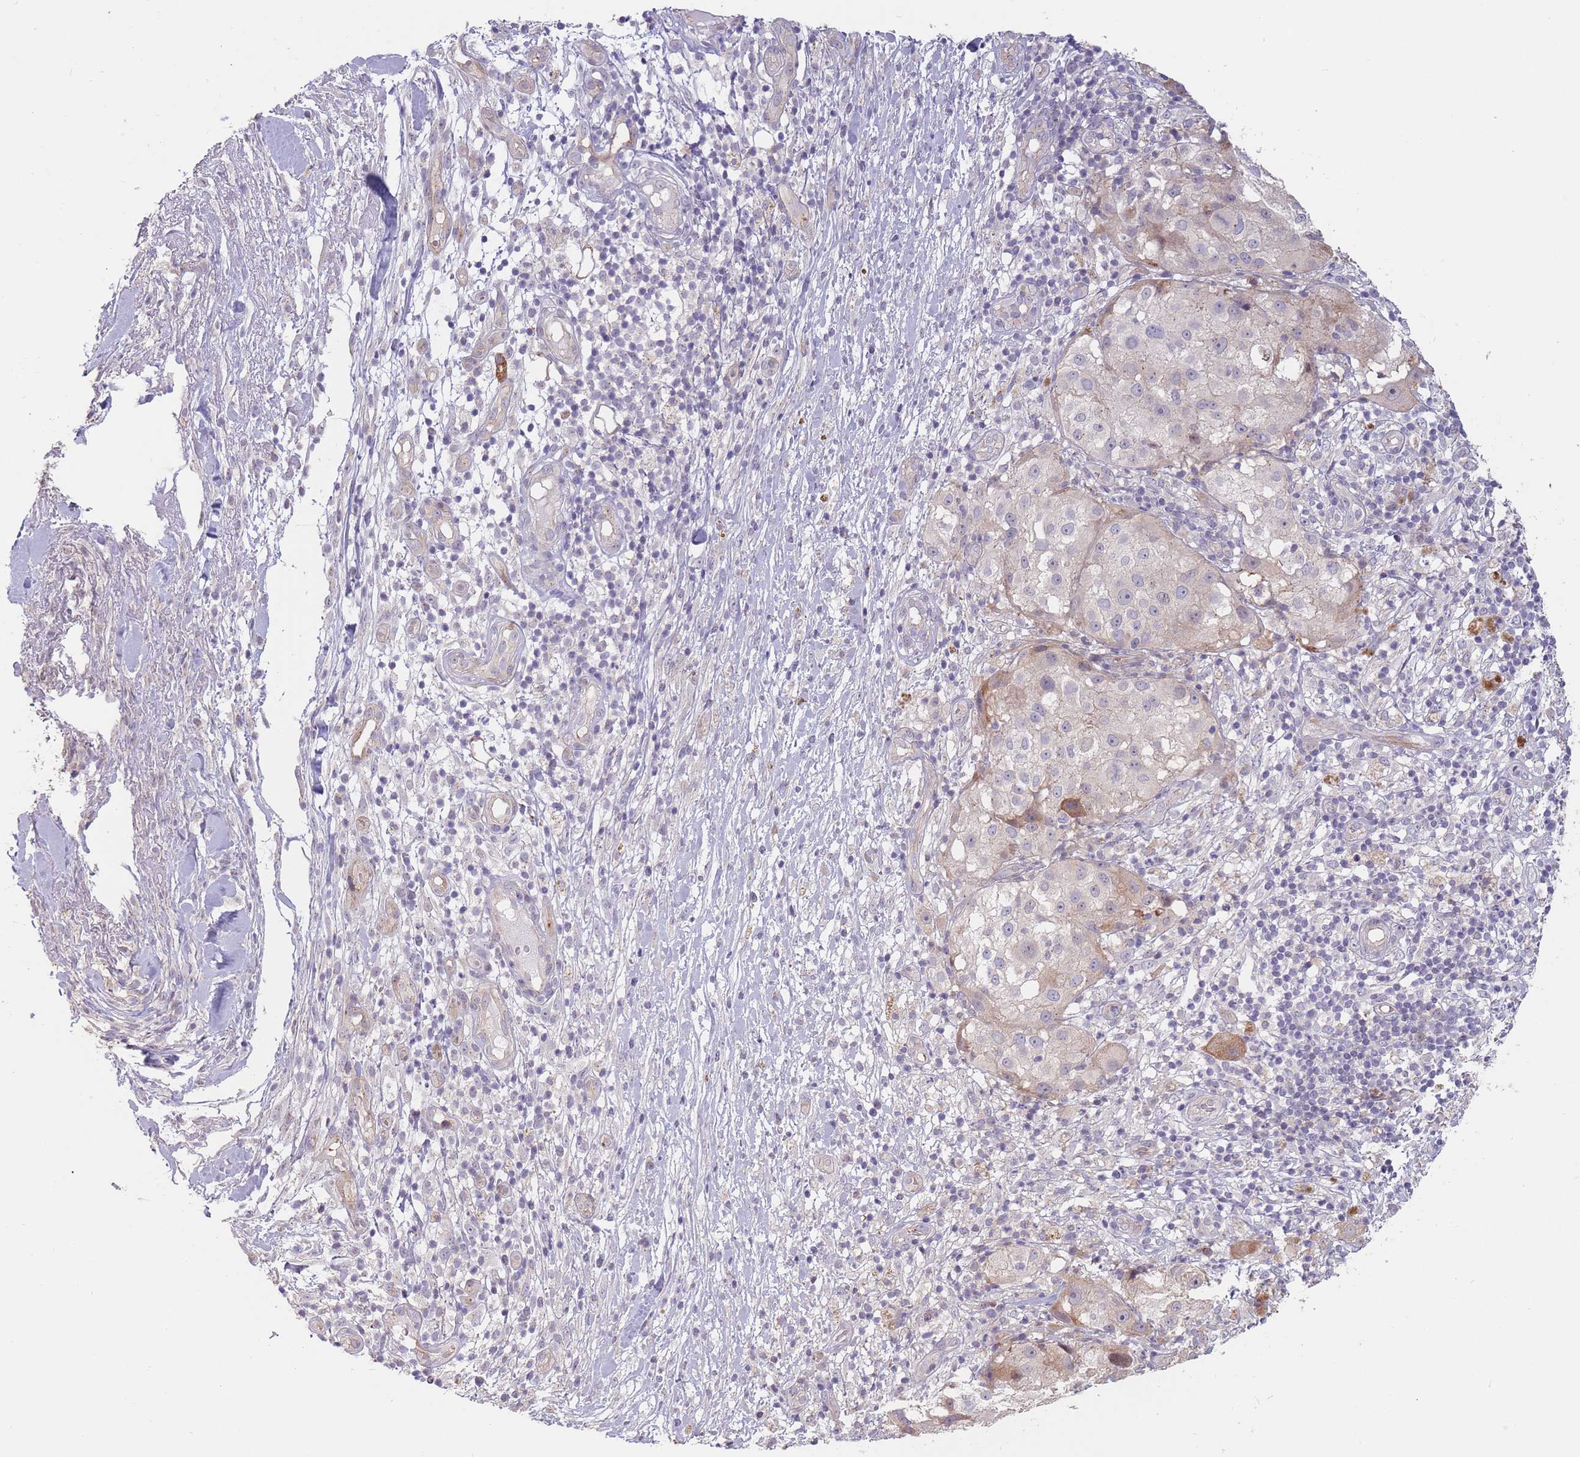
{"staining": {"intensity": "moderate", "quantity": "<25%", "location": "cytoplasmic/membranous"}, "tissue": "melanoma", "cell_type": "Tumor cells", "image_type": "cancer", "snomed": [{"axis": "morphology", "description": "Normal morphology"}, {"axis": "morphology", "description": "Malignant melanoma, NOS"}, {"axis": "topography", "description": "Skin"}], "caption": "Protein expression analysis of human malignant melanoma reveals moderate cytoplasmic/membranous staining in approximately <25% of tumor cells.", "gene": "LDHD", "patient": {"sex": "female", "age": 72}}